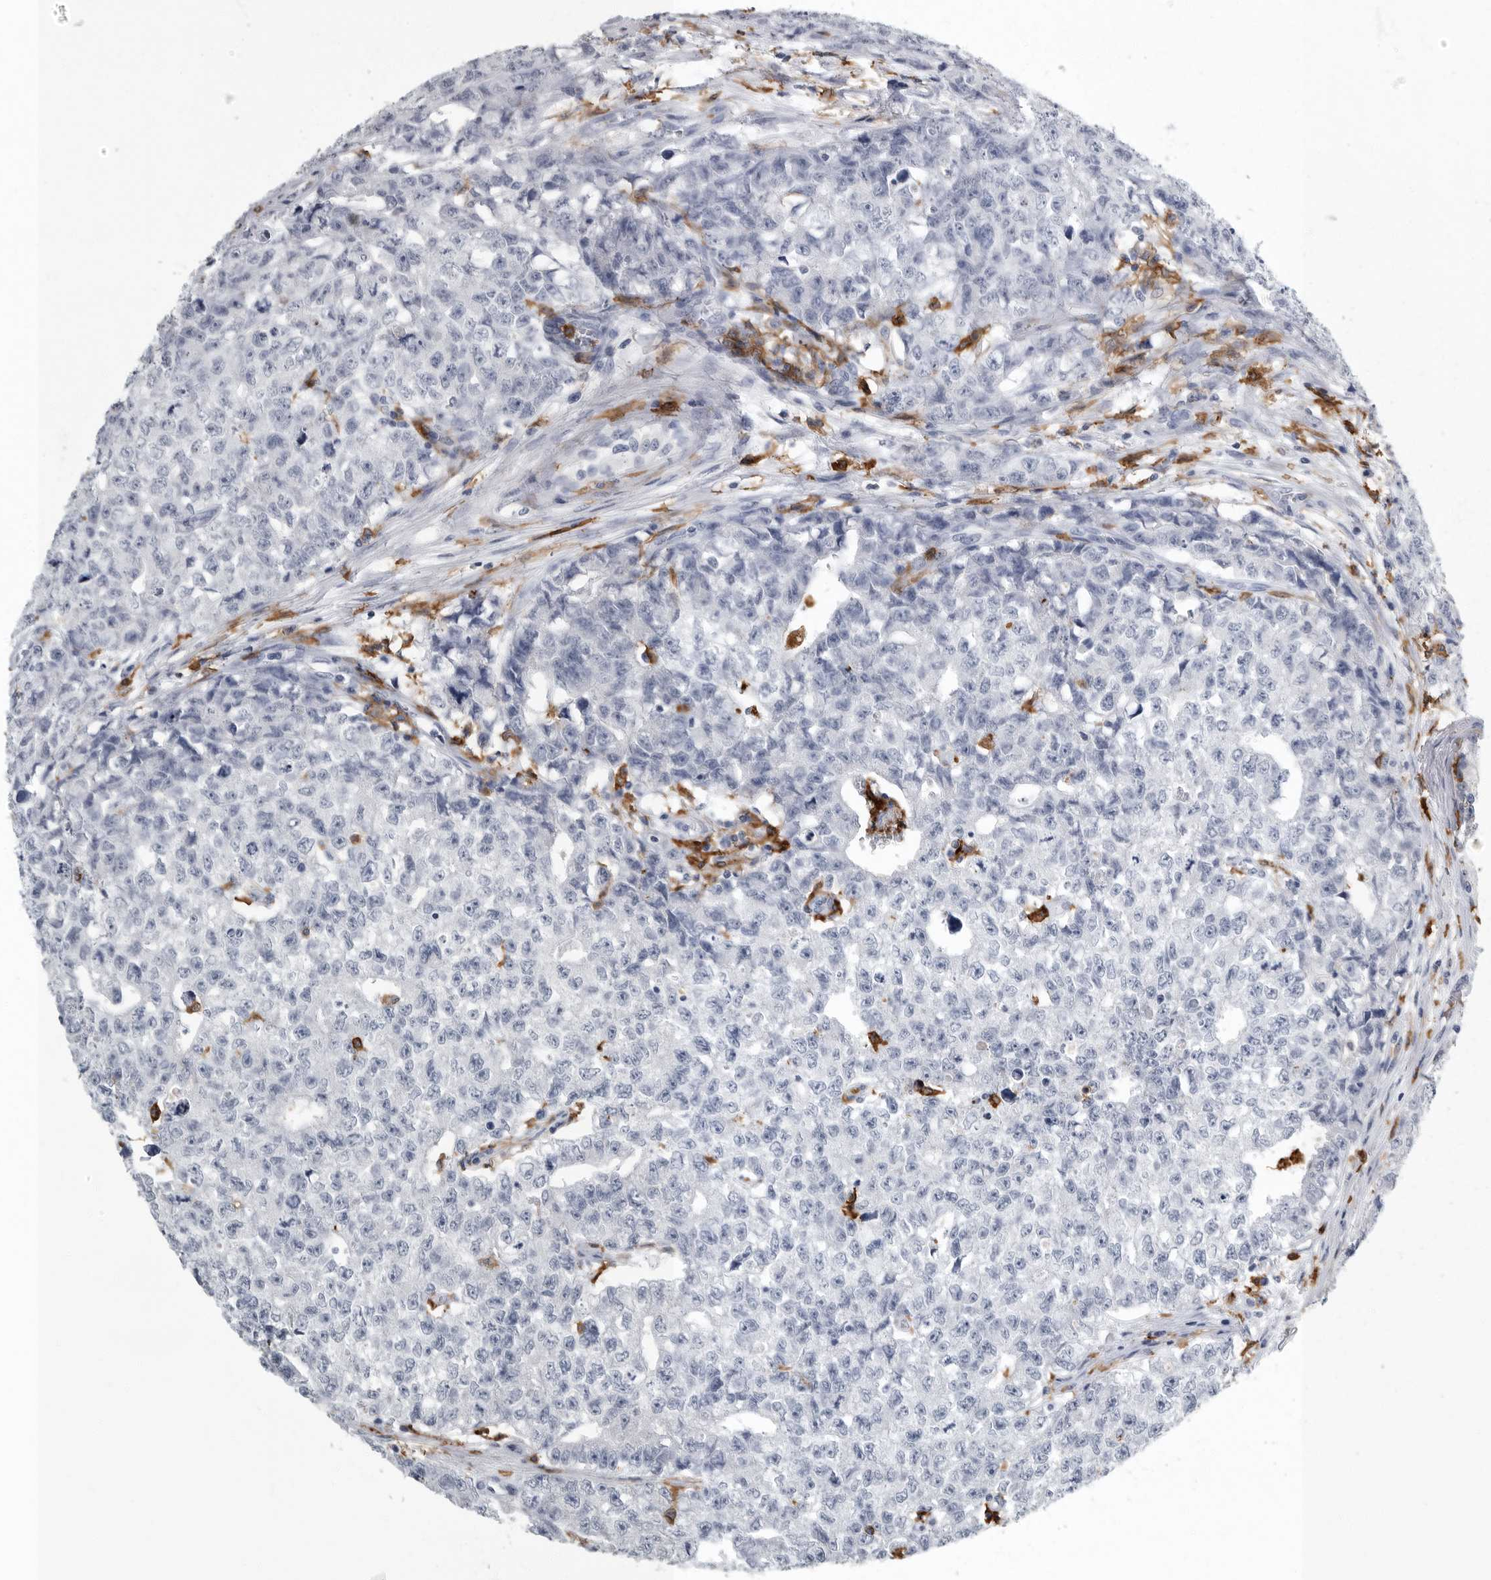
{"staining": {"intensity": "negative", "quantity": "none", "location": "none"}, "tissue": "testis cancer", "cell_type": "Tumor cells", "image_type": "cancer", "snomed": [{"axis": "morphology", "description": "Carcinoma, Embryonal, NOS"}, {"axis": "topography", "description": "Testis"}], "caption": "This photomicrograph is of testis cancer (embryonal carcinoma) stained with immunohistochemistry to label a protein in brown with the nuclei are counter-stained blue. There is no expression in tumor cells.", "gene": "FCER1G", "patient": {"sex": "male", "age": 28}}